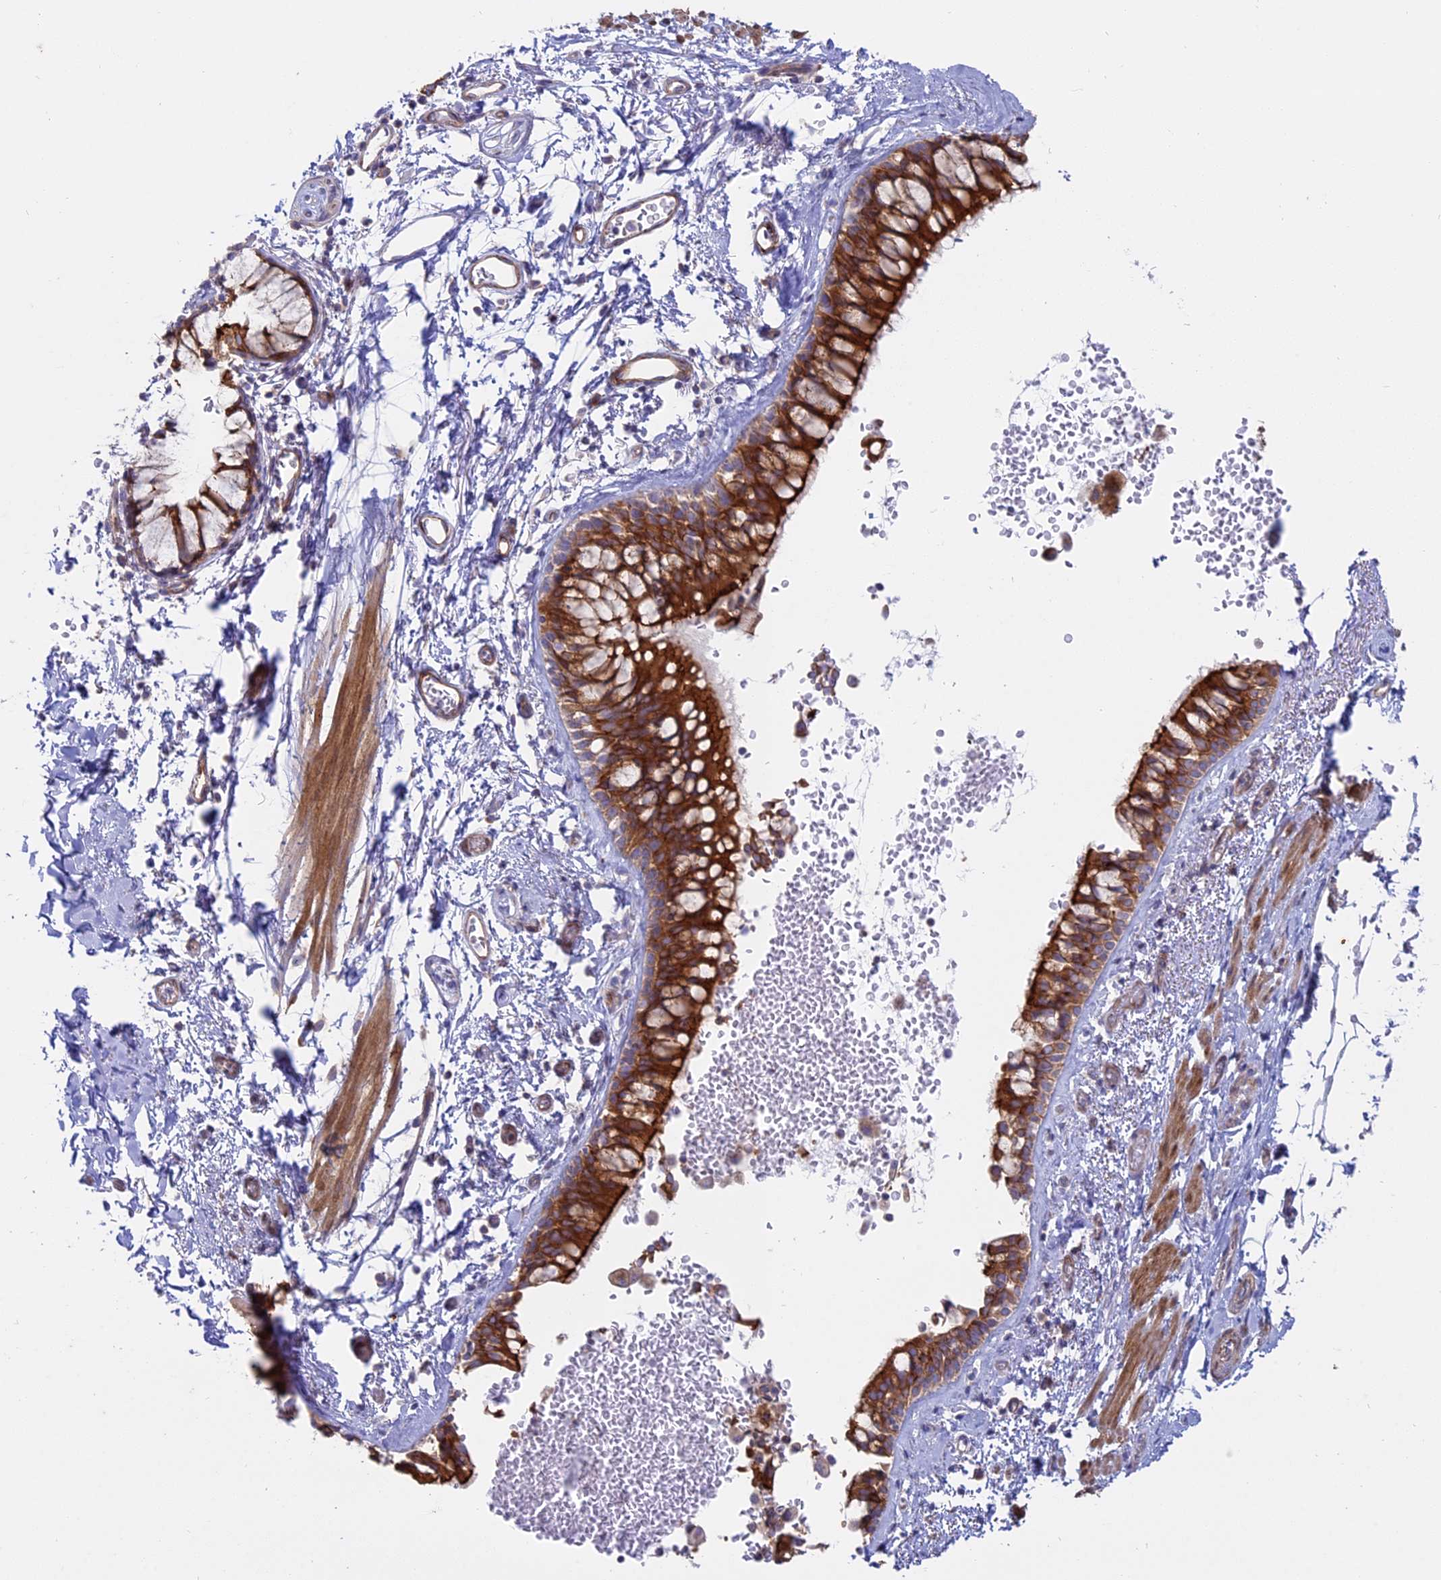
{"staining": {"intensity": "strong", "quantity": ">75%", "location": "cytoplasmic/membranous"}, "tissue": "bronchus", "cell_type": "Respiratory epithelial cells", "image_type": "normal", "snomed": [{"axis": "morphology", "description": "Normal tissue, NOS"}, {"axis": "morphology", "description": "Inflammation, NOS"}, {"axis": "topography", "description": "Cartilage tissue"}, {"axis": "topography", "description": "Bronchus"}, {"axis": "topography", "description": "Lung"}], "caption": "Immunohistochemistry (IHC) micrograph of unremarkable human bronchus stained for a protein (brown), which exhibits high levels of strong cytoplasmic/membranous expression in approximately >75% of respiratory epithelial cells.", "gene": "MYO5B", "patient": {"sex": "female", "age": 64}}